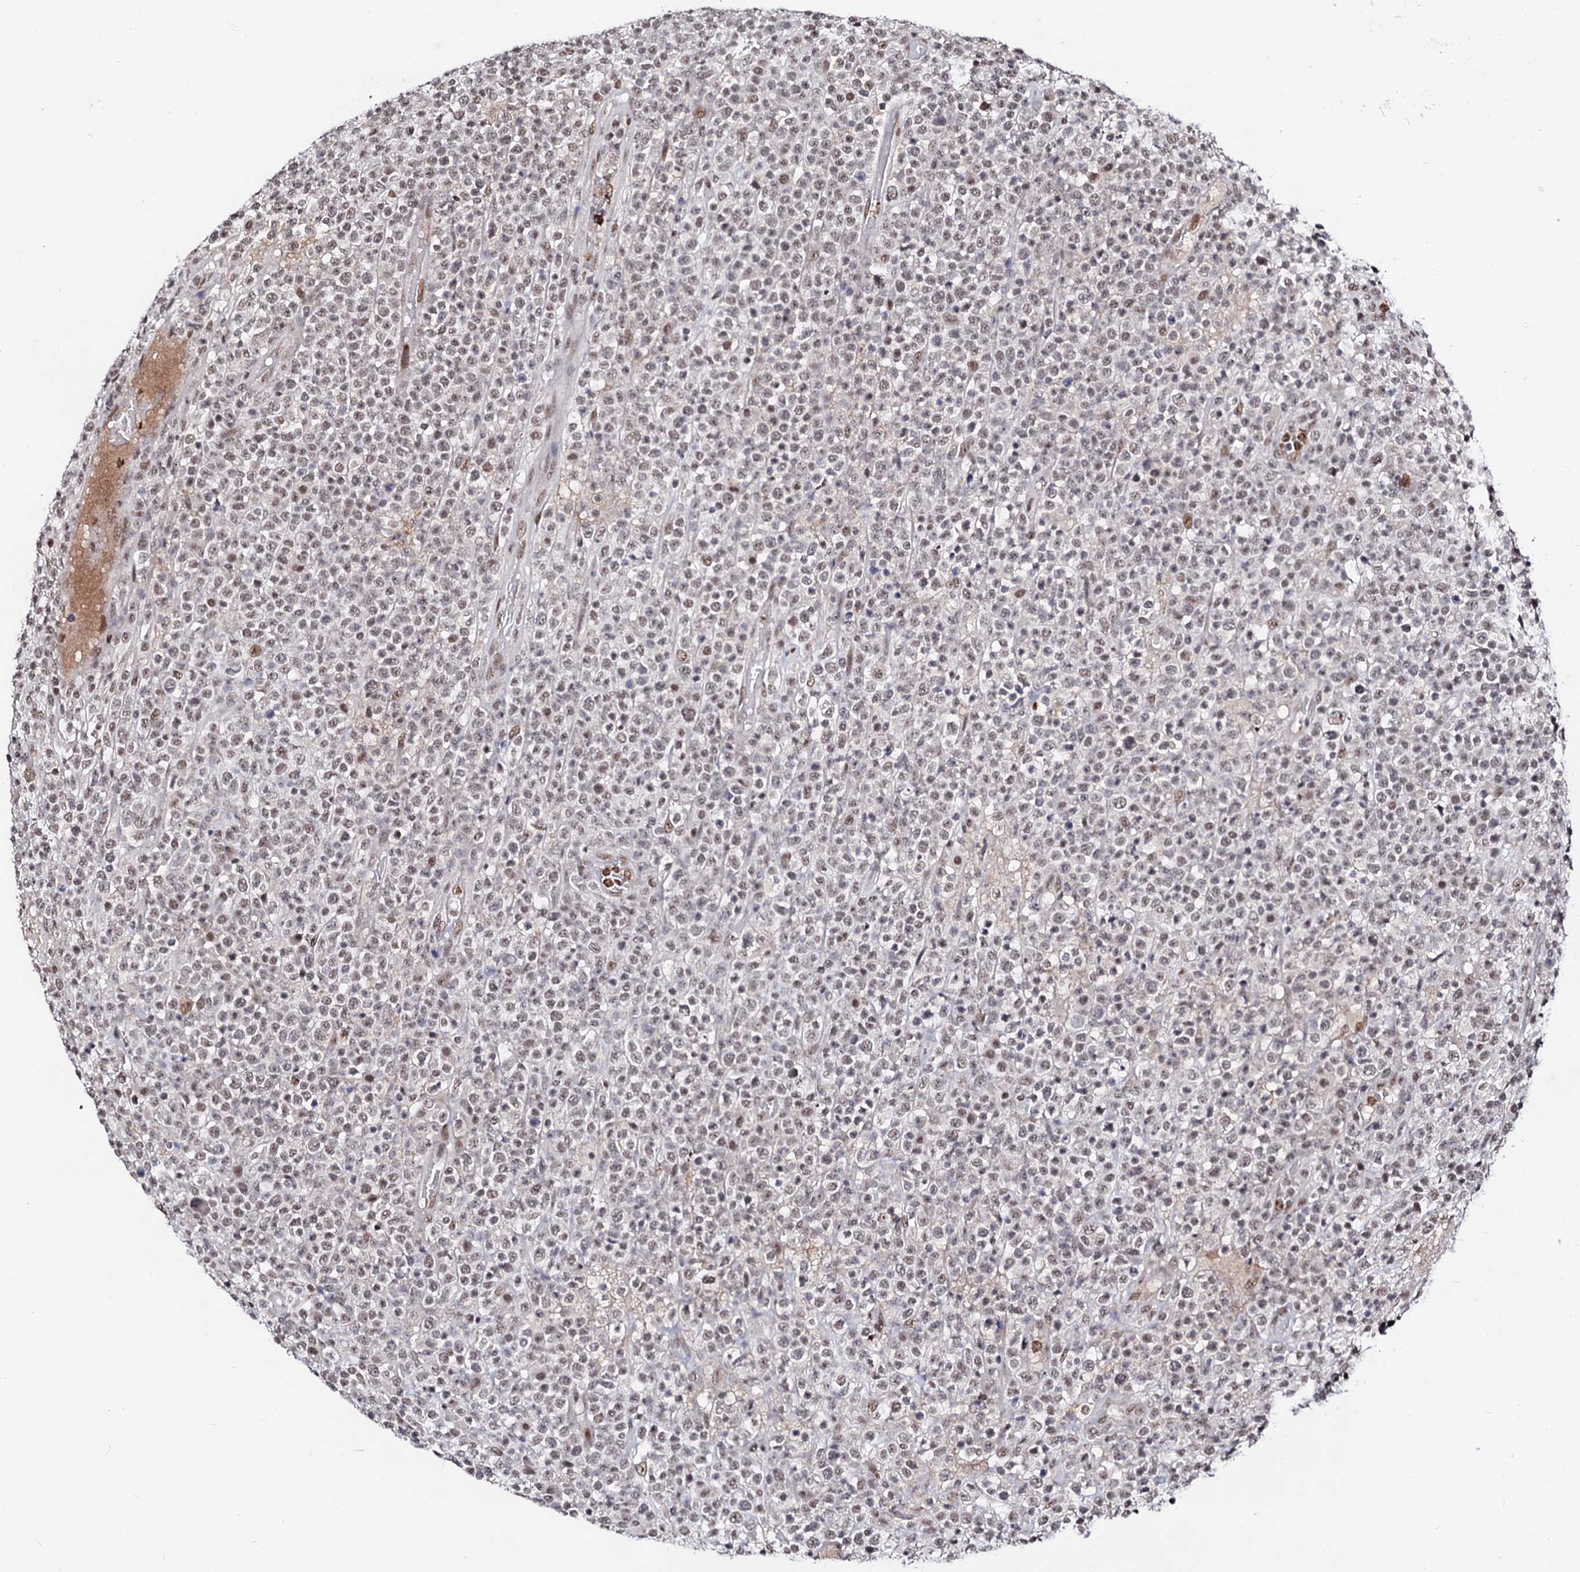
{"staining": {"intensity": "weak", "quantity": "25%-75%", "location": "nuclear"}, "tissue": "lymphoma", "cell_type": "Tumor cells", "image_type": "cancer", "snomed": [{"axis": "morphology", "description": "Malignant lymphoma, non-Hodgkin's type, High grade"}, {"axis": "topography", "description": "Colon"}], "caption": "Immunohistochemistry (IHC) of malignant lymphoma, non-Hodgkin's type (high-grade) exhibits low levels of weak nuclear expression in about 25%-75% of tumor cells. (IHC, brightfield microscopy, high magnification).", "gene": "SFSWAP", "patient": {"sex": "female", "age": 53}}